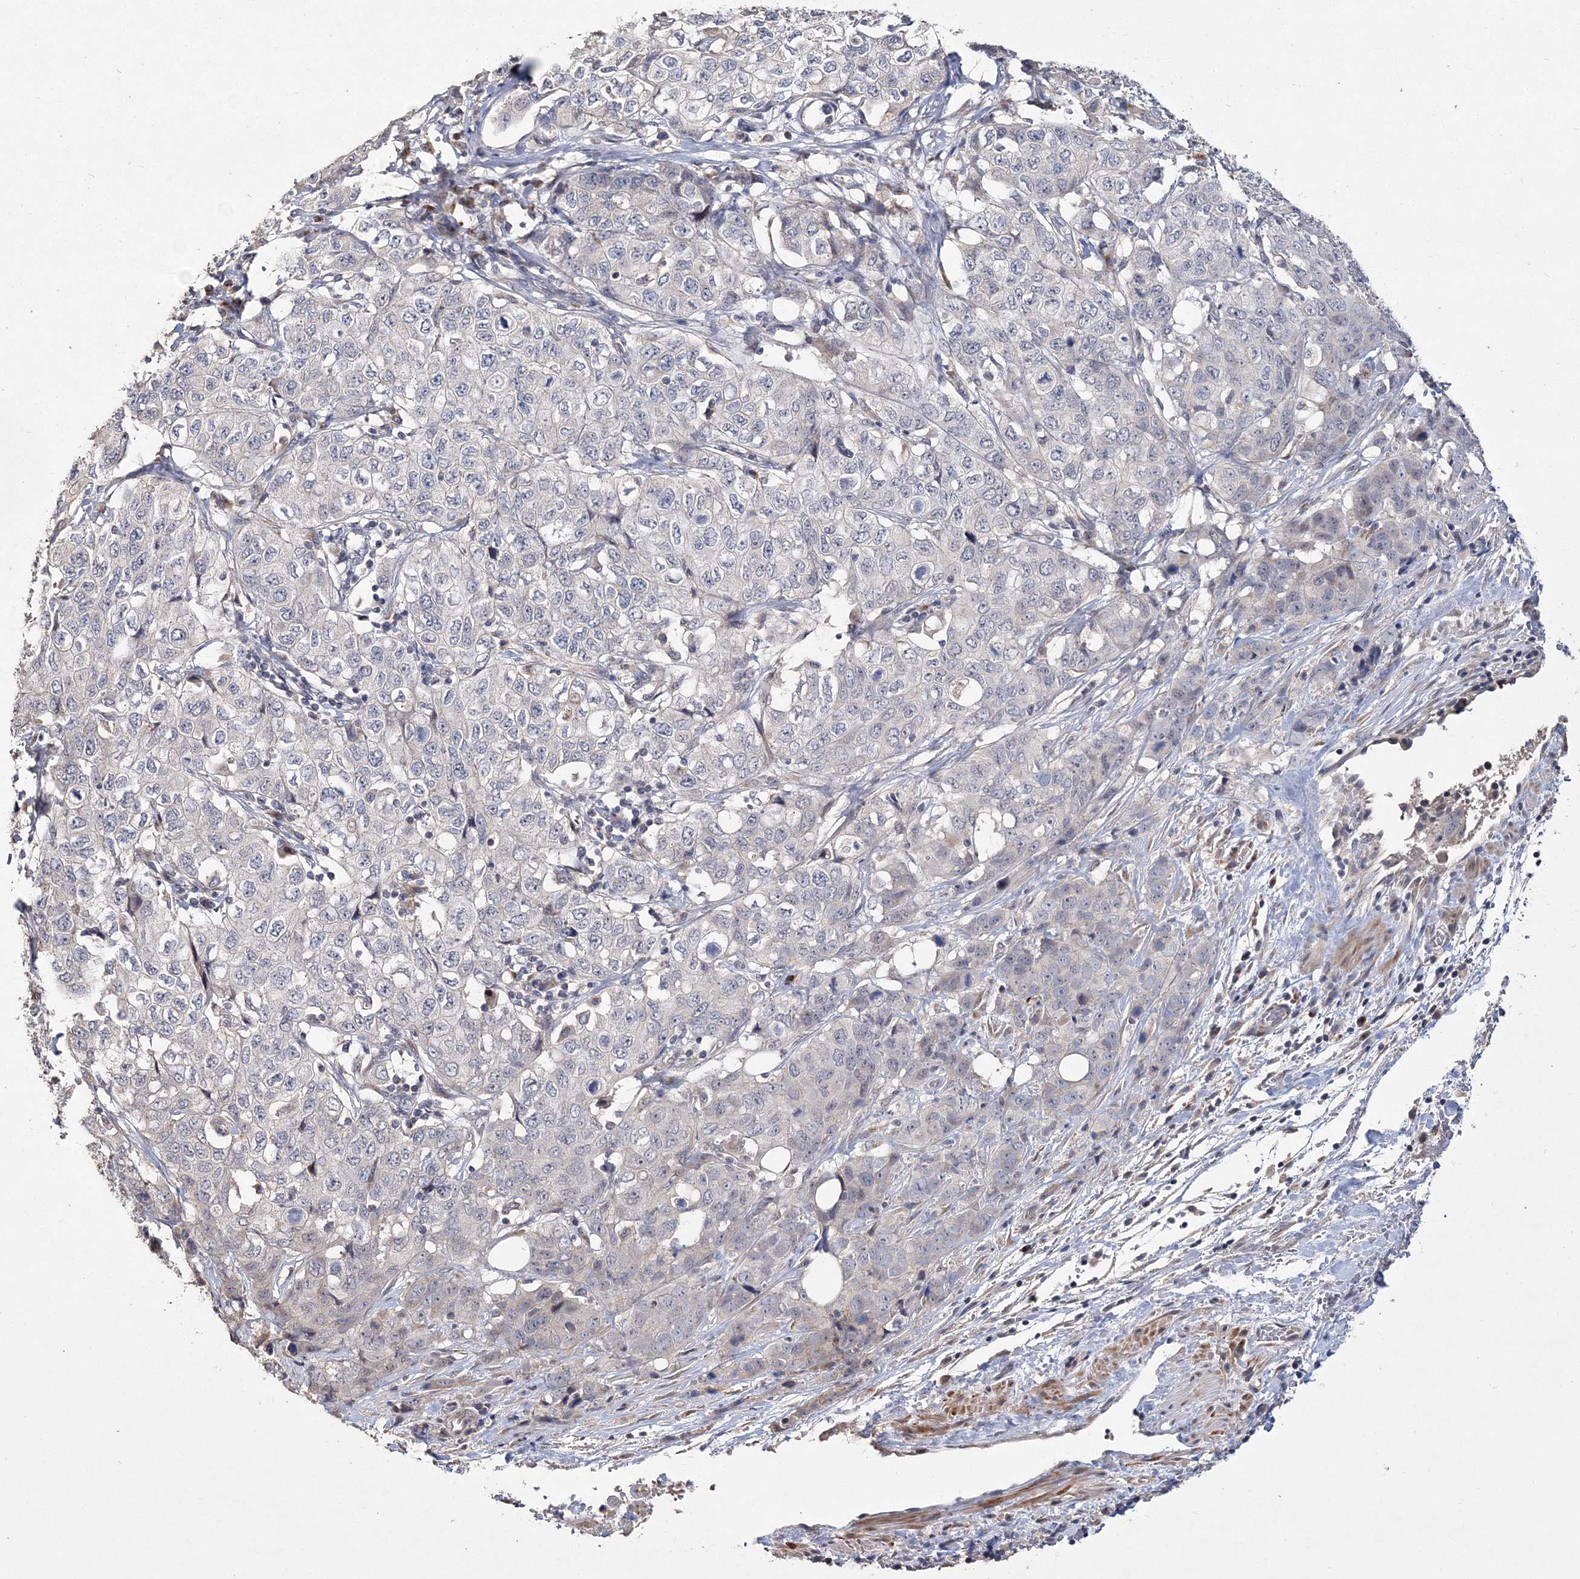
{"staining": {"intensity": "negative", "quantity": "none", "location": "none"}, "tissue": "stomach cancer", "cell_type": "Tumor cells", "image_type": "cancer", "snomed": [{"axis": "morphology", "description": "Adenocarcinoma, NOS"}, {"axis": "topography", "description": "Stomach"}], "caption": "IHC histopathology image of stomach cancer (adenocarcinoma) stained for a protein (brown), which reveals no positivity in tumor cells. (Stains: DAB (3,3'-diaminobenzidine) IHC with hematoxylin counter stain, Microscopy: brightfield microscopy at high magnification).", "gene": "GJB5", "patient": {"sex": "male", "age": 48}}